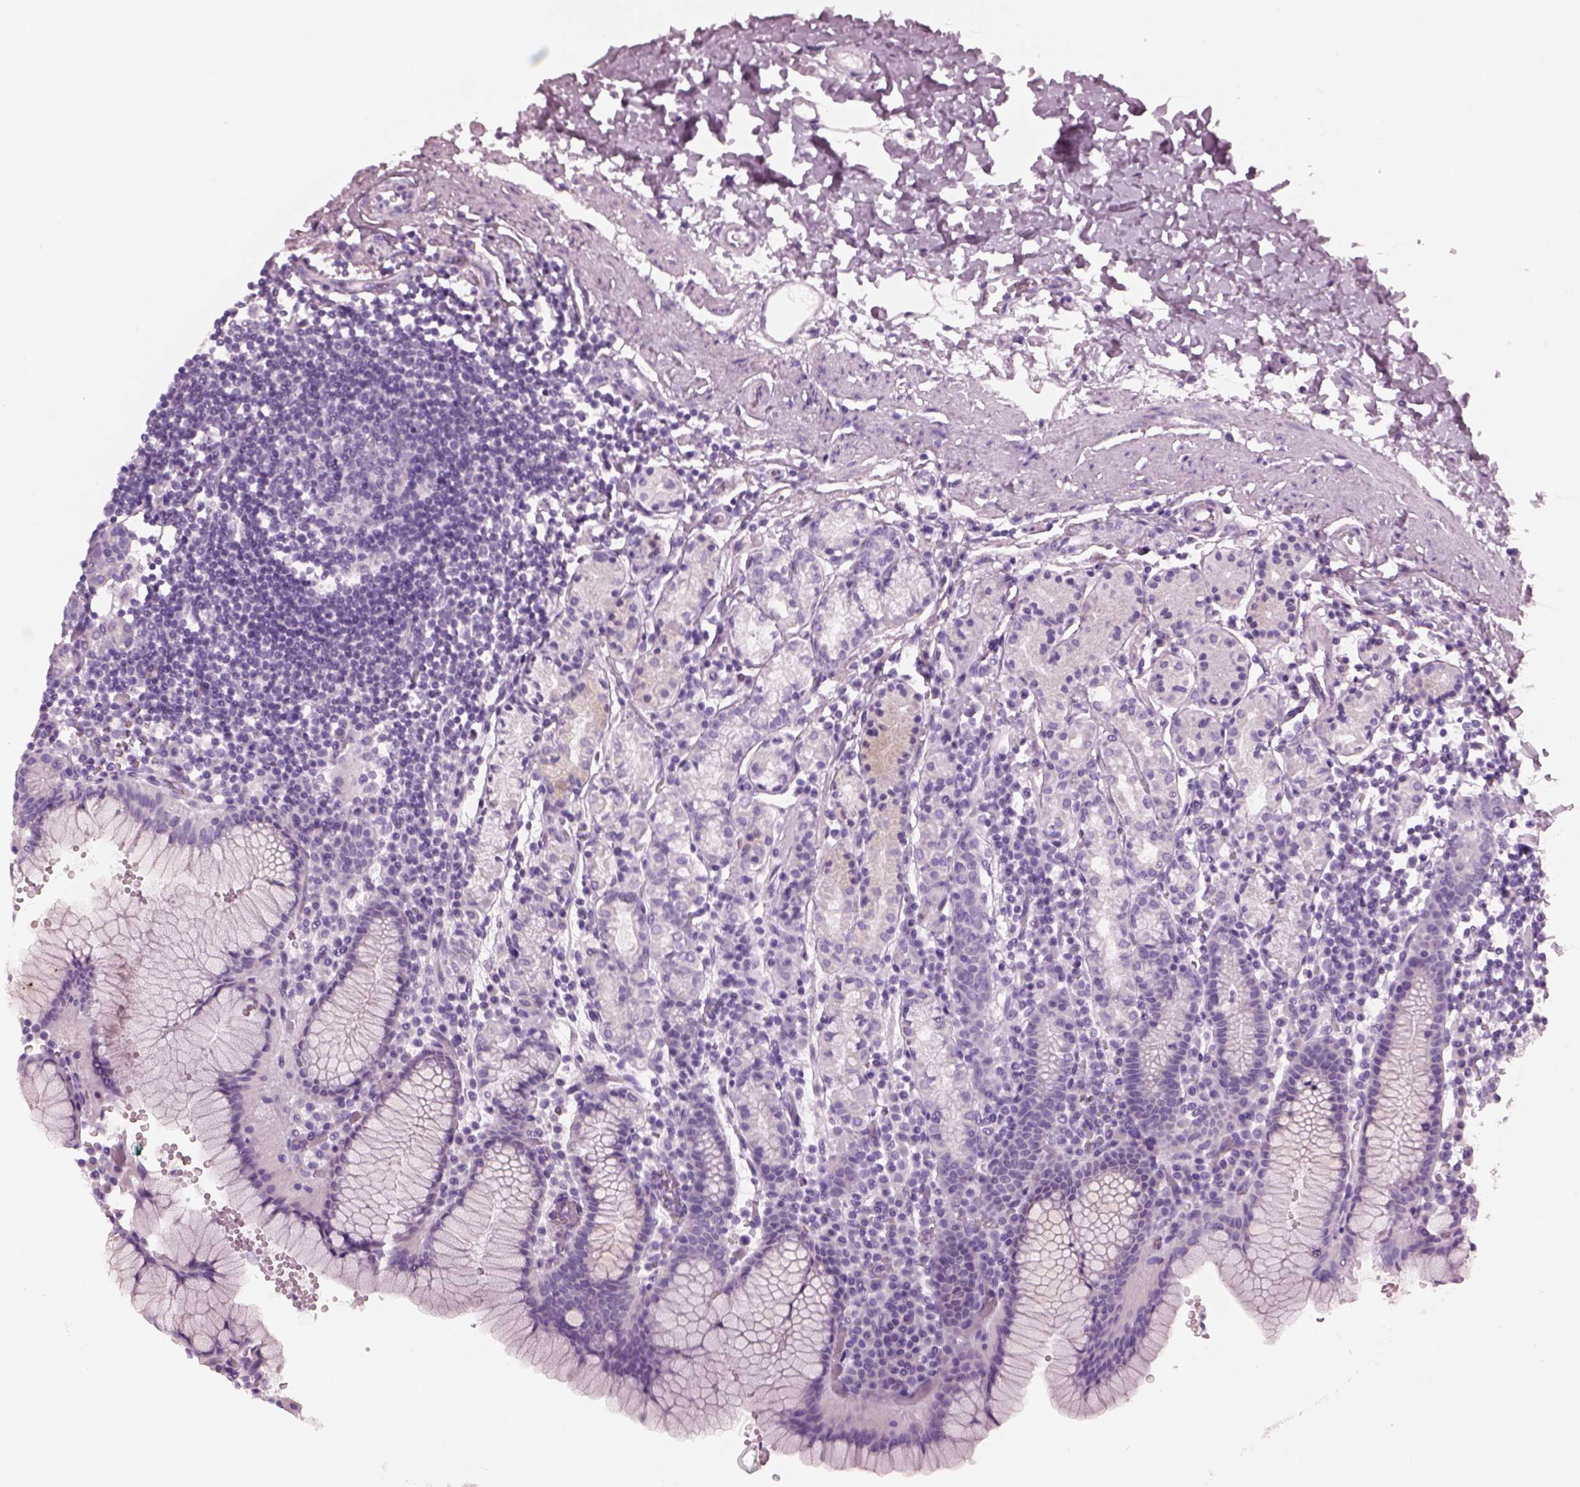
{"staining": {"intensity": "negative", "quantity": "none", "location": "none"}, "tissue": "stomach", "cell_type": "Glandular cells", "image_type": "normal", "snomed": [{"axis": "morphology", "description": "Normal tissue, NOS"}, {"axis": "topography", "description": "Stomach, upper"}, {"axis": "topography", "description": "Stomach"}], "caption": "The photomicrograph shows no significant staining in glandular cells of stomach. (DAB (3,3'-diaminobenzidine) immunohistochemistry with hematoxylin counter stain).", "gene": "HYDIN", "patient": {"sex": "male", "age": 62}}